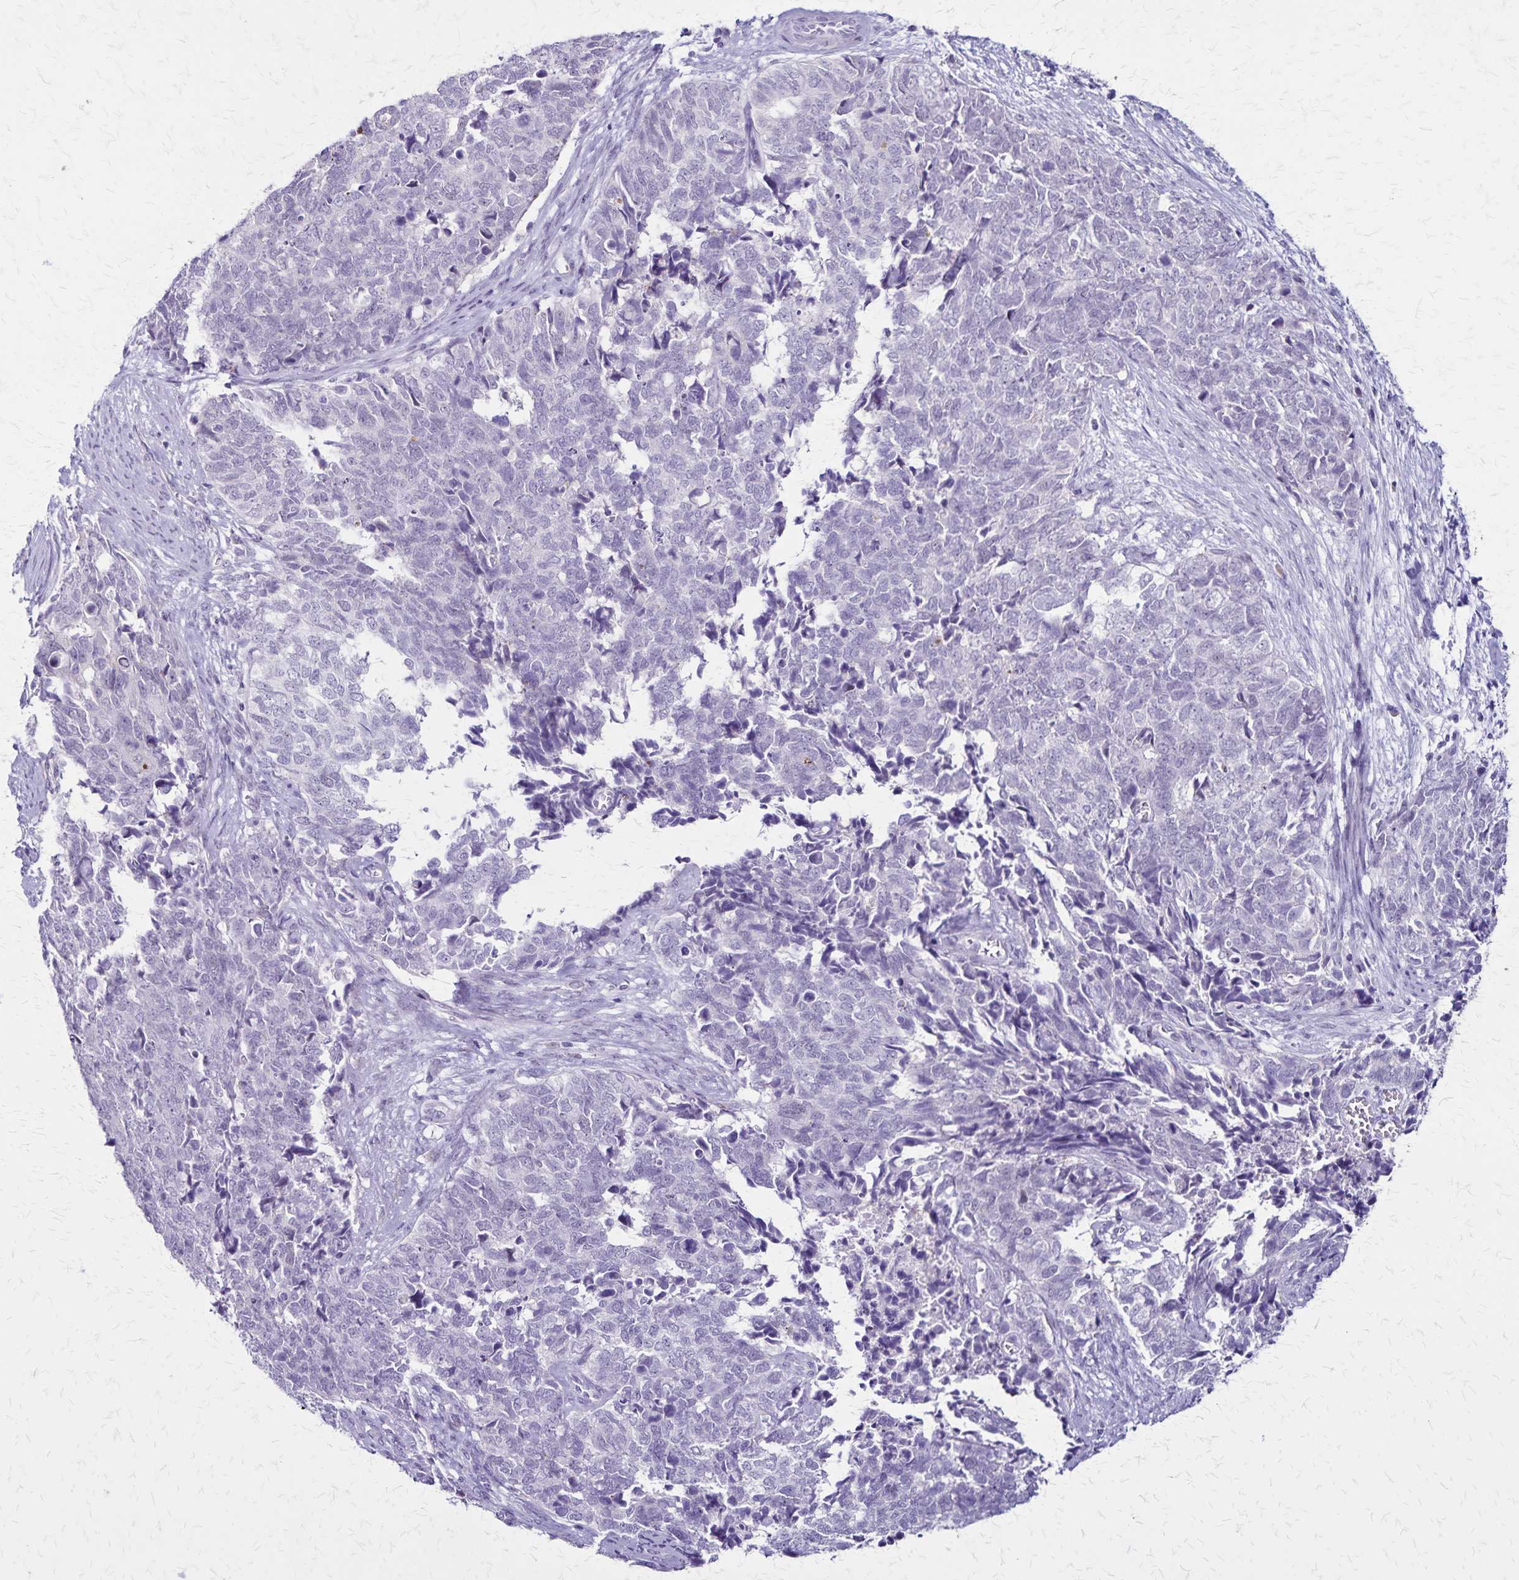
{"staining": {"intensity": "negative", "quantity": "none", "location": "none"}, "tissue": "cervical cancer", "cell_type": "Tumor cells", "image_type": "cancer", "snomed": [{"axis": "morphology", "description": "Adenocarcinoma, NOS"}, {"axis": "topography", "description": "Cervix"}], "caption": "This is a micrograph of immunohistochemistry staining of cervical adenocarcinoma, which shows no staining in tumor cells. (Brightfield microscopy of DAB IHC at high magnification).", "gene": "OR51B5", "patient": {"sex": "female", "age": 63}}